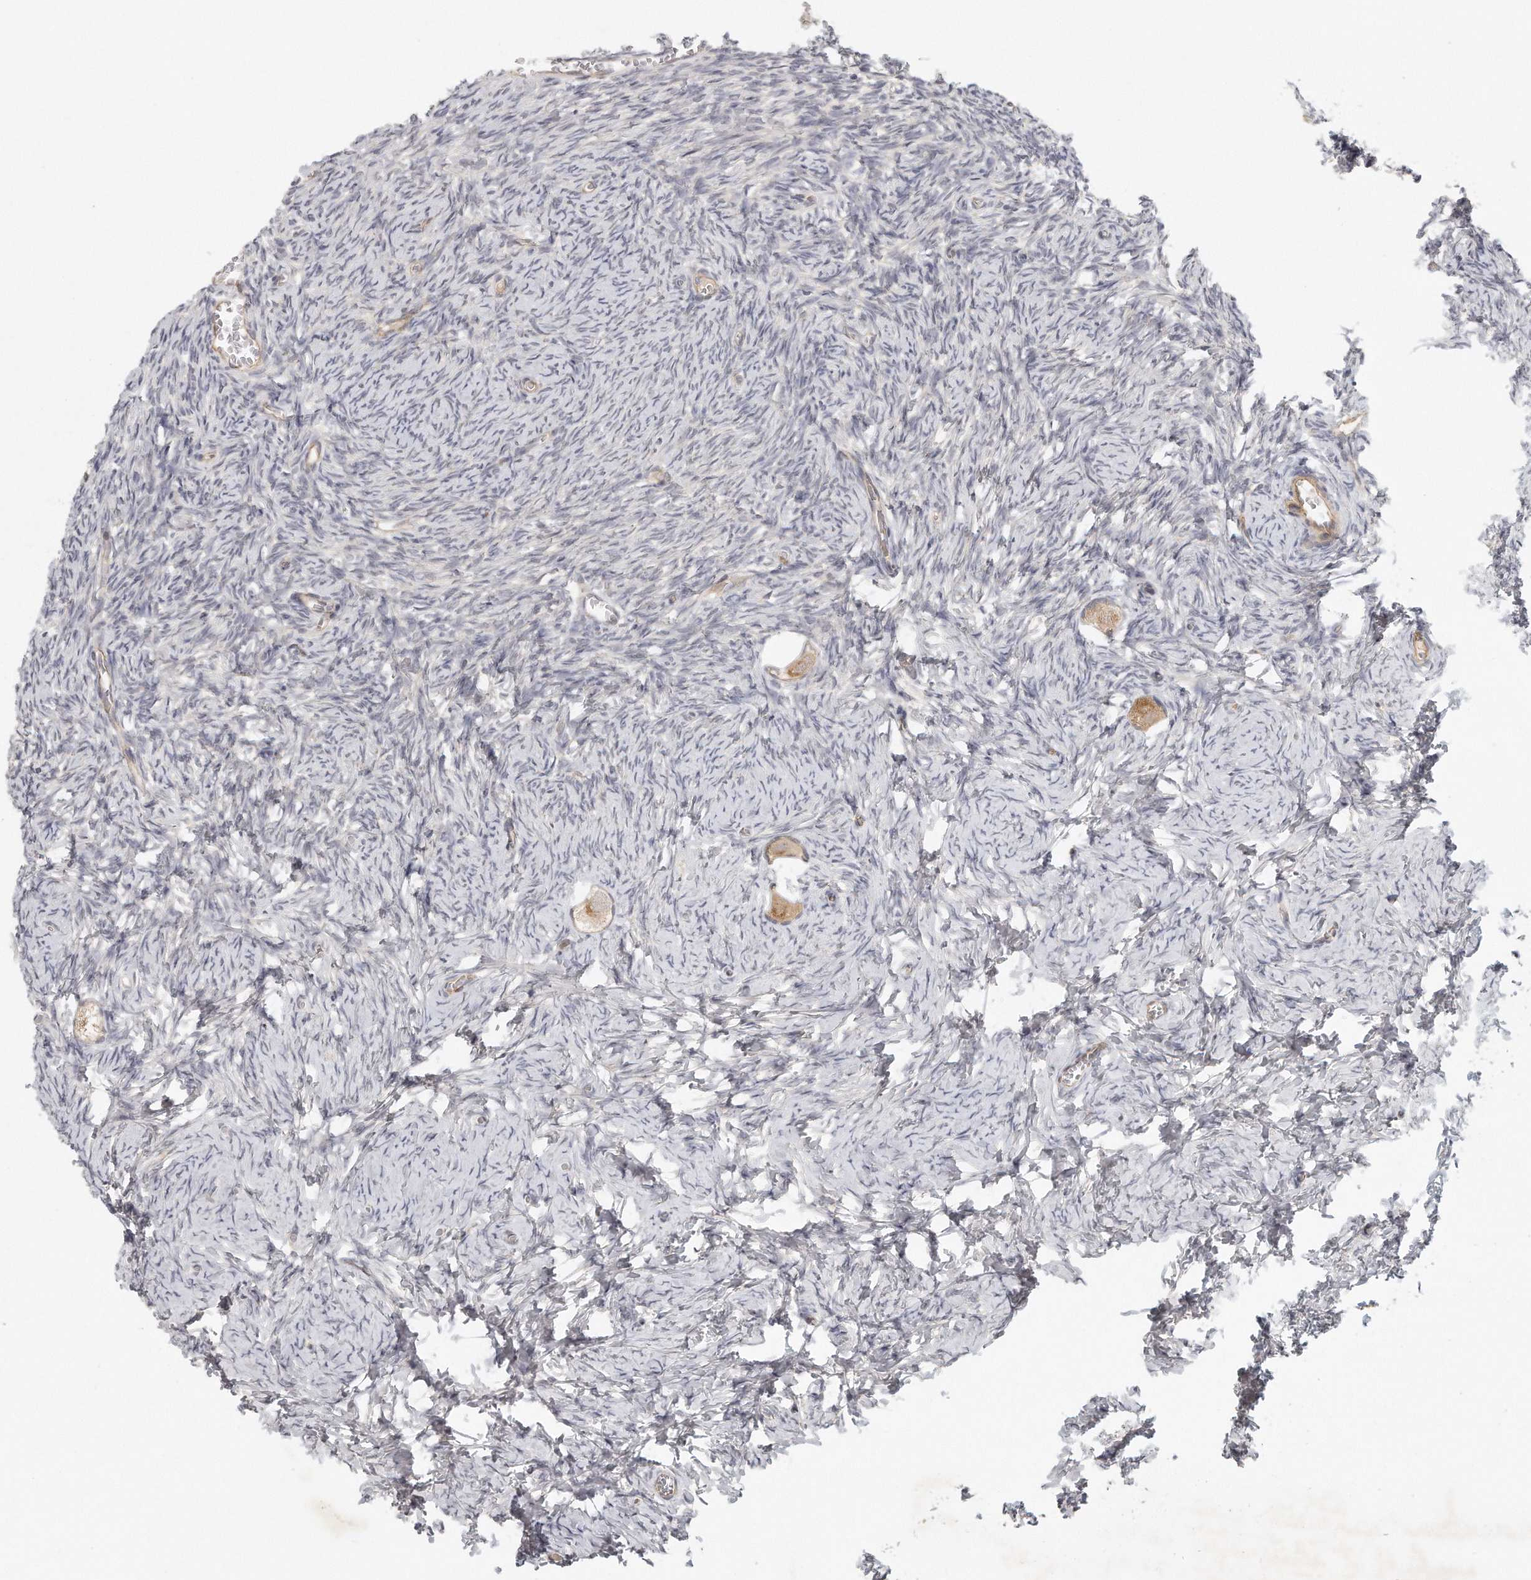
{"staining": {"intensity": "moderate", "quantity": ">75%", "location": "cytoplasmic/membranous"}, "tissue": "ovary", "cell_type": "Follicle cells", "image_type": "normal", "snomed": [{"axis": "morphology", "description": "Normal tissue, NOS"}, {"axis": "topography", "description": "Ovary"}], "caption": "Immunohistochemistry (IHC) of normal human ovary displays medium levels of moderate cytoplasmic/membranous expression in about >75% of follicle cells. The protein is stained brown, and the nuclei are stained in blue (DAB (3,3'-diaminobenzidine) IHC with brightfield microscopy, high magnification).", "gene": "MTERF4", "patient": {"sex": "female", "age": 27}}